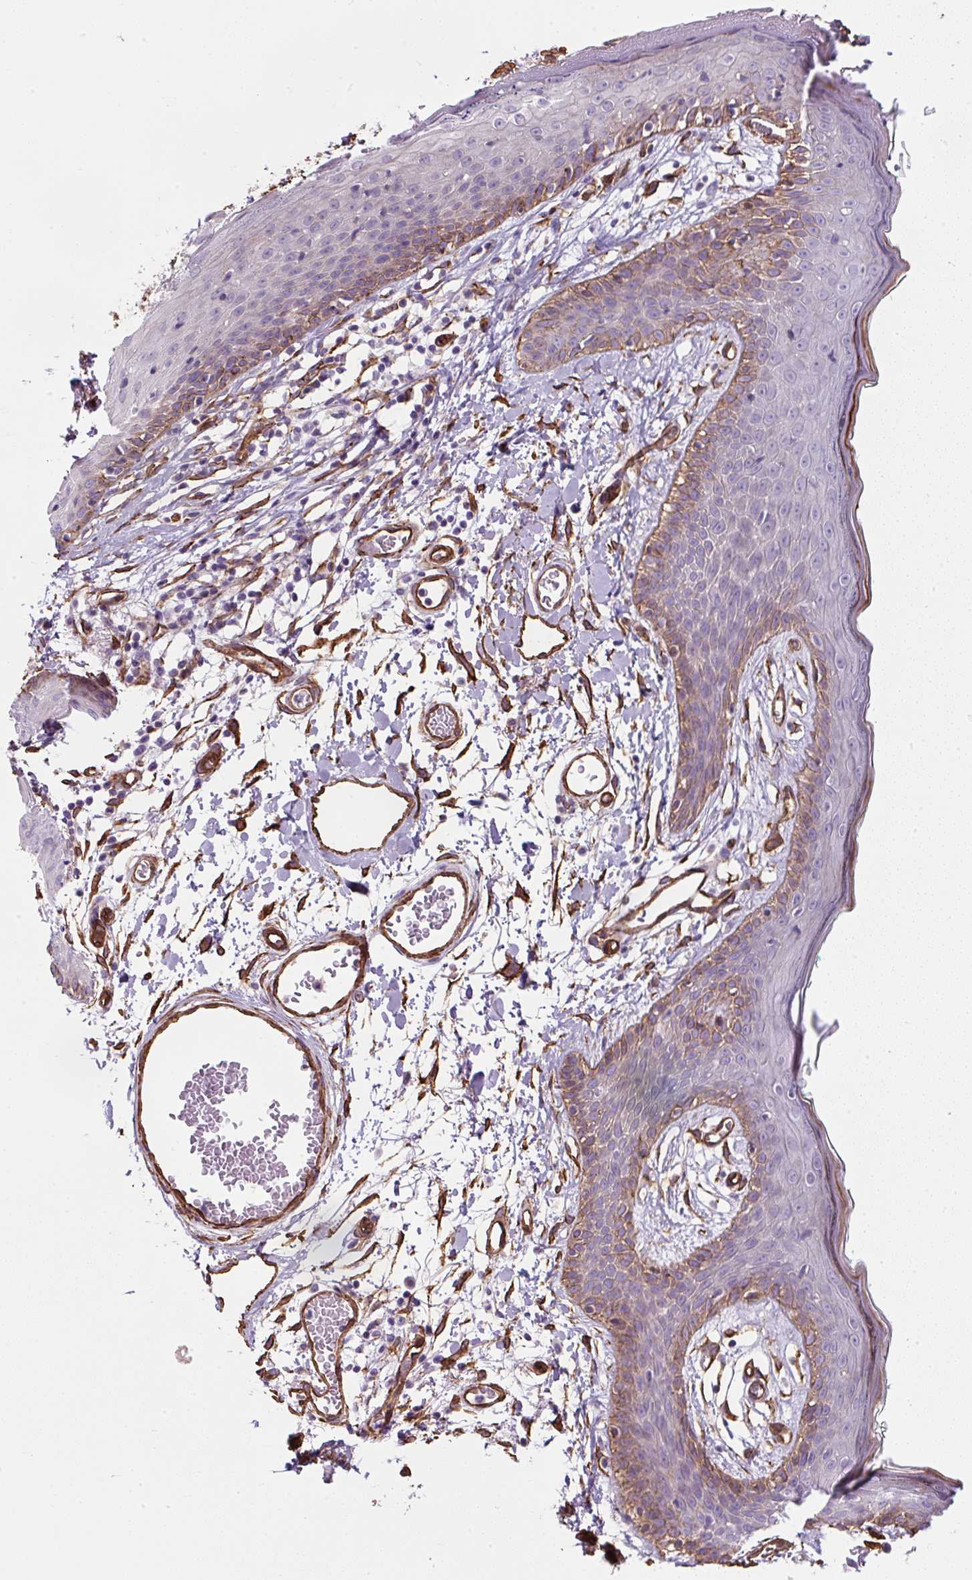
{"staining": {"intensity": "strong", "quantity": ">75%", "location": "cytoplasmic/membranous"}, "tissue": "skin", "cell_type": "Fibroblasts", "image_type": "normal", "snomed": [{"axis": "morphology", "description": "Normal tissue, NOS"}, {"axis": "topography", "description": "Skin"}], "caption": "Immunohistochemistry (IHC) micrograph of unremarkable skin: skin stained using IHC reveals high levels of strong protein expression localized specifically in the cytoplasmic/membranous of fibroblasts, appearing as a cytoplasmic/membranous brown color.", "gene": "ANKUB1", "patient": {"sex": "male", "age": 79}}